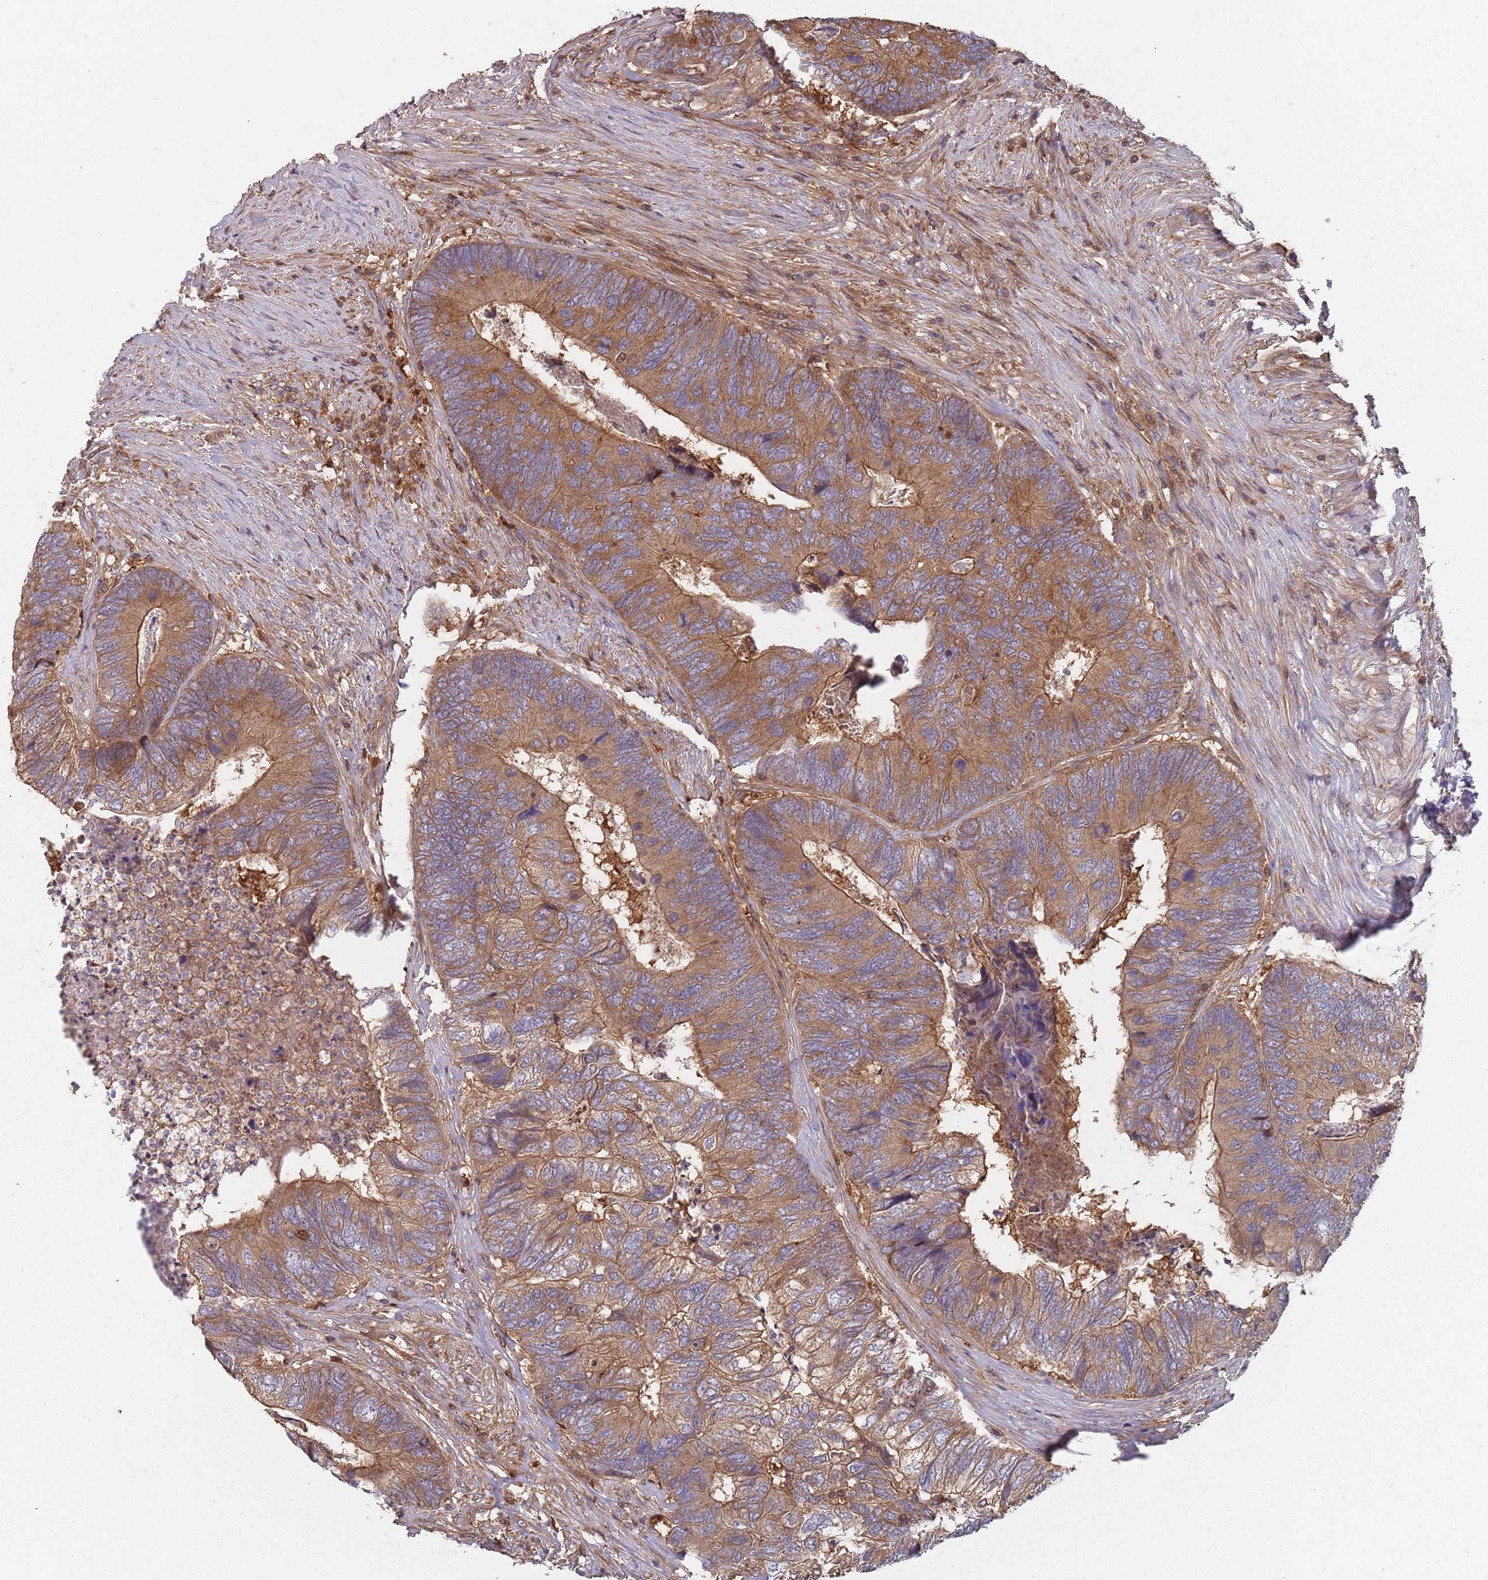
{"staining": {"intensity": "moderate", "quantity": ">75%", "location": "cytoplasmic/membranous"}, "tissue": "colorectal cancer", "cell_type": "Tumor cells", "image_type": "cancer", "snomed": [{"axis": "morphology", "description": "Adenocarcinoma, NOS"}, {"axis": "topography", "description": "Colon"}], "caption": "Tumor cells reveal medium levels of moderate cytoplasmic/membranous positivity in approximately >75% of cells in colorectal adenocarcinoma. (DAB (3,3'-diaminobenzidine) = brown stain, brightfield microscopy at high magnification).", "gene": "GDI2", "patient": {"sex": "female", "age": 67}}